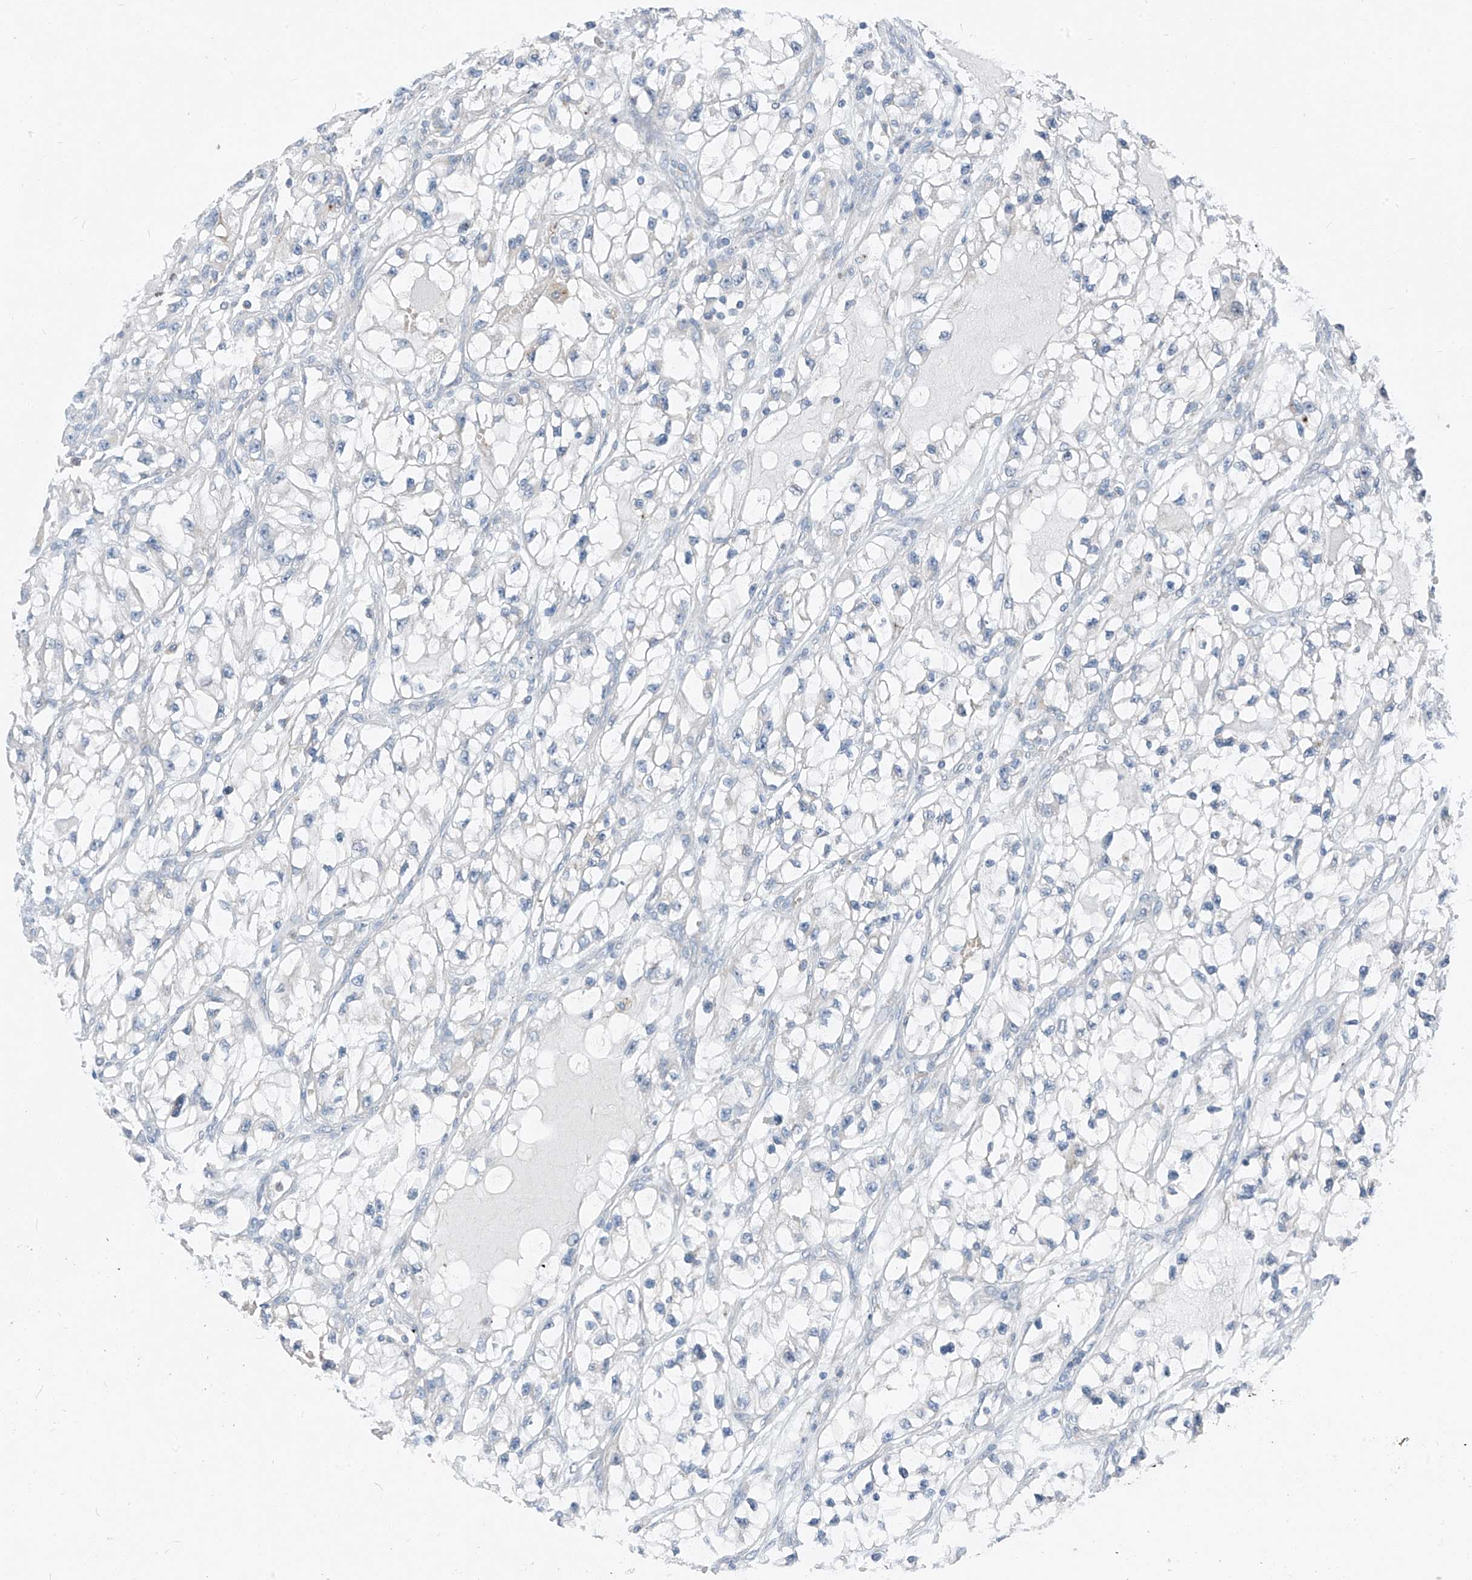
{"staining": {"intensity": "negative", "quantity": "none", "location": "none"}, "tissue": "renal cancer", "cell_type": "Tumor cells", "image_type": "cancer", "snomed": [{"axis": "morphology", "description": "Adenocarcinoma, NOS"}, {"axis": "topography", "description": "Kidney"}], "caption": "Immunohistochemical staining of human renal adenocarcinoma exhibits no significant positivity in tumor cells. (Stains: DAB (3,3'-diaminobenzidine) immunohistochemistry (IHC) with hematoxylin counter stain, Microscopy: brightfield microscopy at high magnification).", "gene": "CHMP2B", "patient": {"sex": "female", "age": 57}}